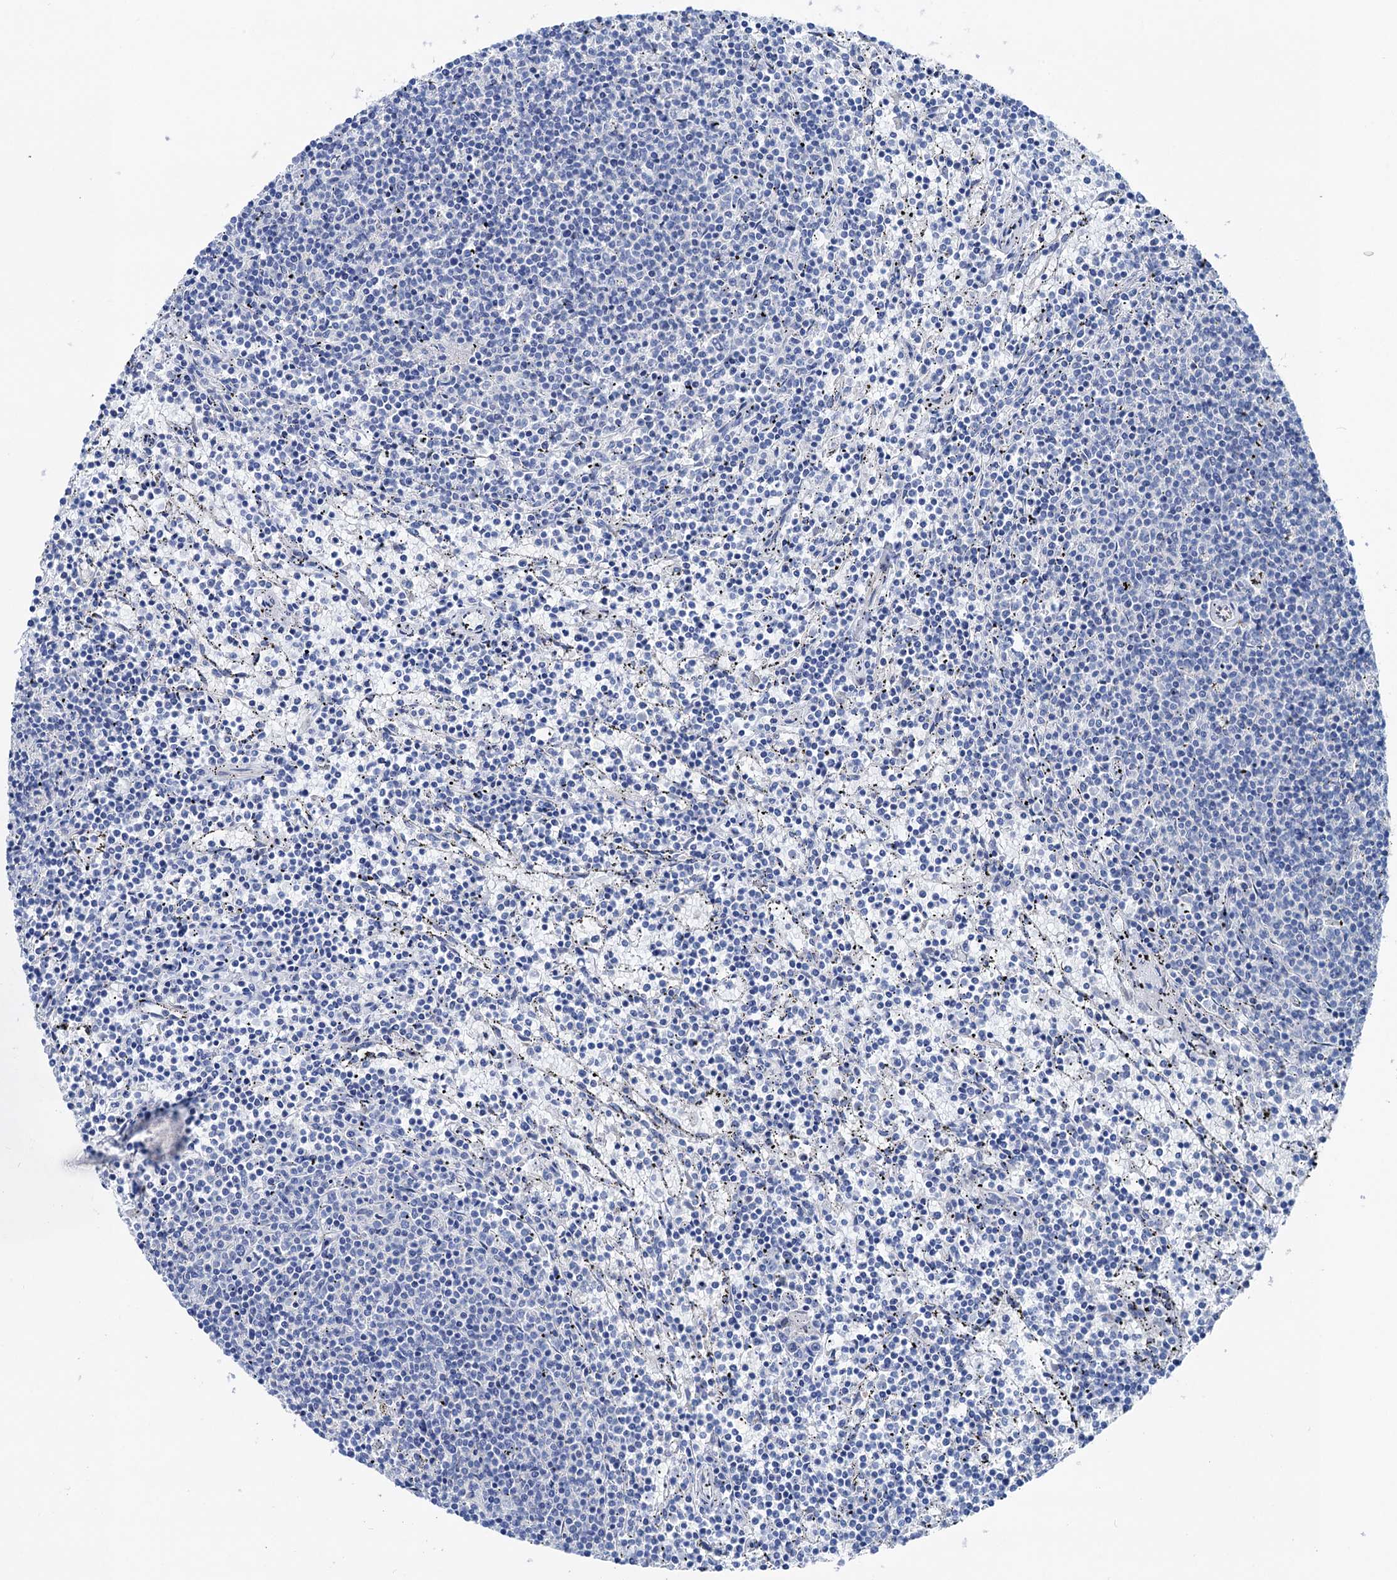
{"staining": {"intensity": "negative", "quantity": "none", "location": "none"}, "tissue": "lymphoma", "cell_type": "Tumor cells", "image_type": "cancer", "snomed": [{"axis": "morphology", "description": "Malignant lymphoma, non-Hodgkin's type, Low grade"}, {"axis": "topography", "description": "Spleen"}], "caption": "High power microscopy image of an immunohistochemistry micrograph of low-grade malignant lymphoma, non-Hodgkin's type, revealing no significant staining in tumor cells.", "gene": "SHROOM1", "patient": {"sex": "female", "age": 50}}